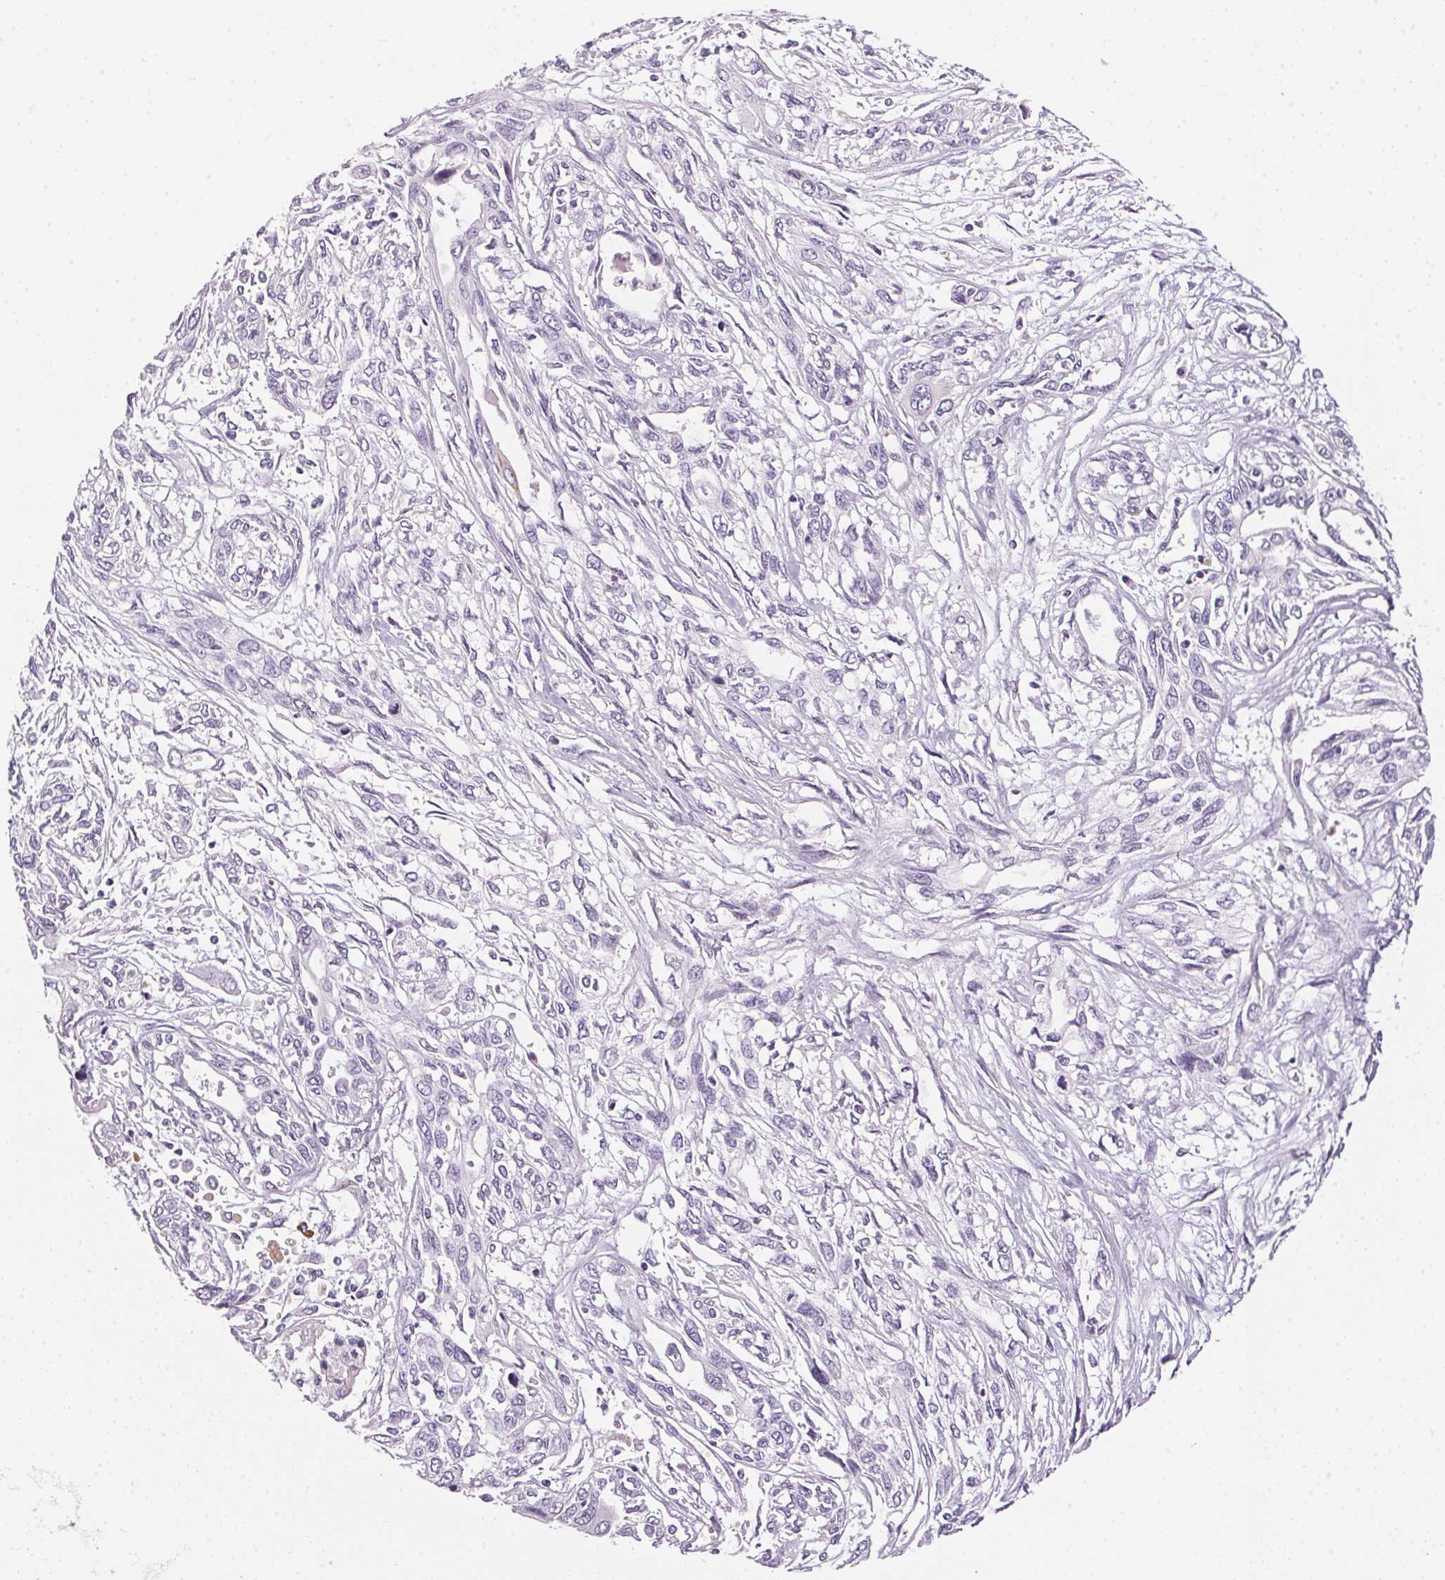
{"staining": {"intensity": "negative", "quantity": "none", "location": "none"}, "tissue": "pancreatic cancer", "cell_type": "Tumor cells", "image_type": "cancer", "snomed": [{"axis": "morphology", "description": "Adenocarcinoma, NOS"}, {"axis": "topography", "description": "Pancreas"}], "caption": "The histopathology image reveals no staining of tumor cells in adenocarcinoma (pancreatic).", "gene": "ECPAS", "patient": {"sex": "female", "age": 55}}